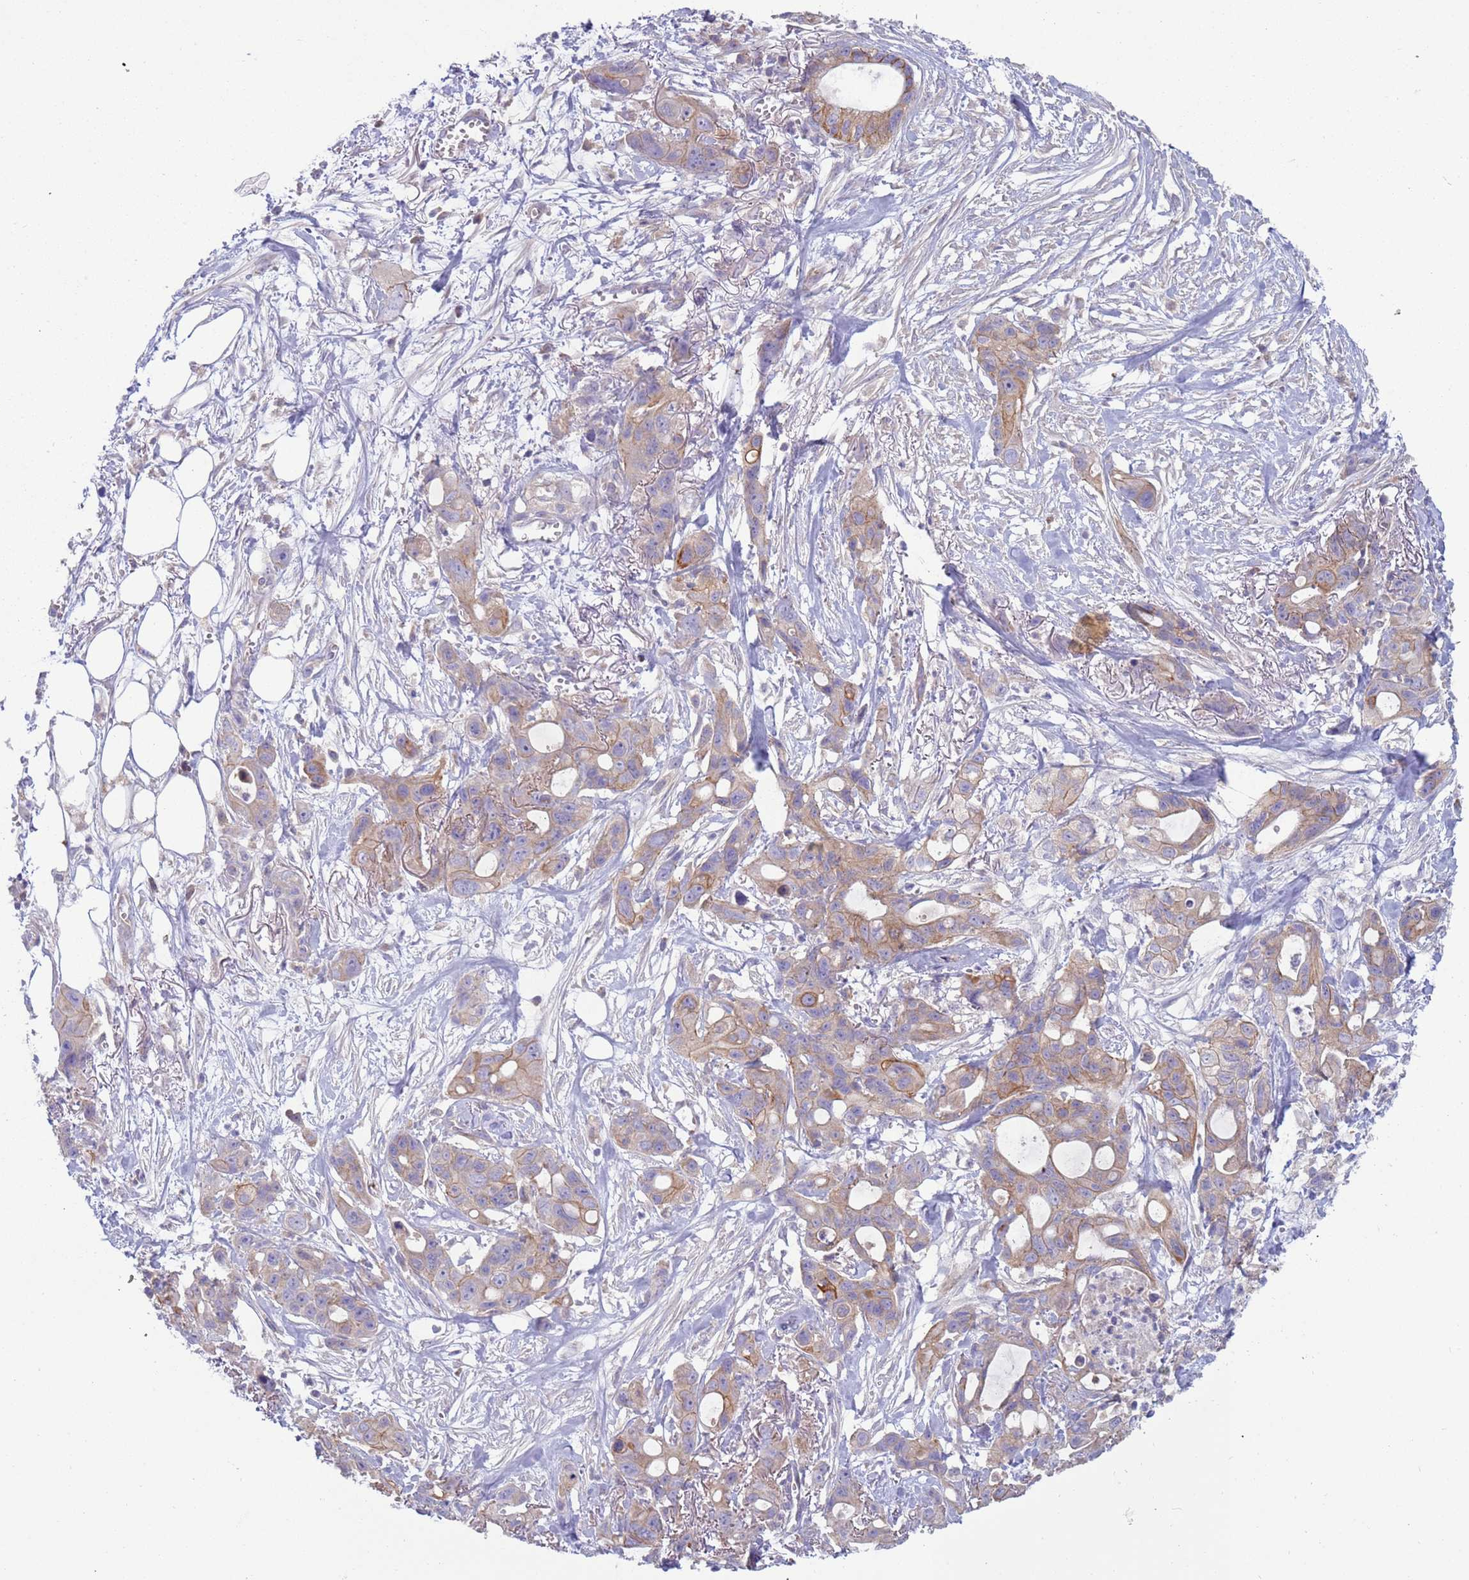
{"staining": {"intensity": "moderate", "quantity": "25%-75%", "location": "cytoplasmic/membranous"}, "tissue": "ovarian cancer", "cell_type": "Tumor cells", "image_type": "cancer", "snomed": [{"axis": "morphology", "description": "Cystadenocarcinoma, mucinous, NOS"}, {"axis": "topography", "description": "Ovary"}], "caption": "This is an image of immunohistochemistry staining of ovarian cancer, which shows moderate expression in the cytoplasmic/membranous of tumor cells.", "gene": "UQCRQ", "patient": {"sex": "female", "age": 70}}